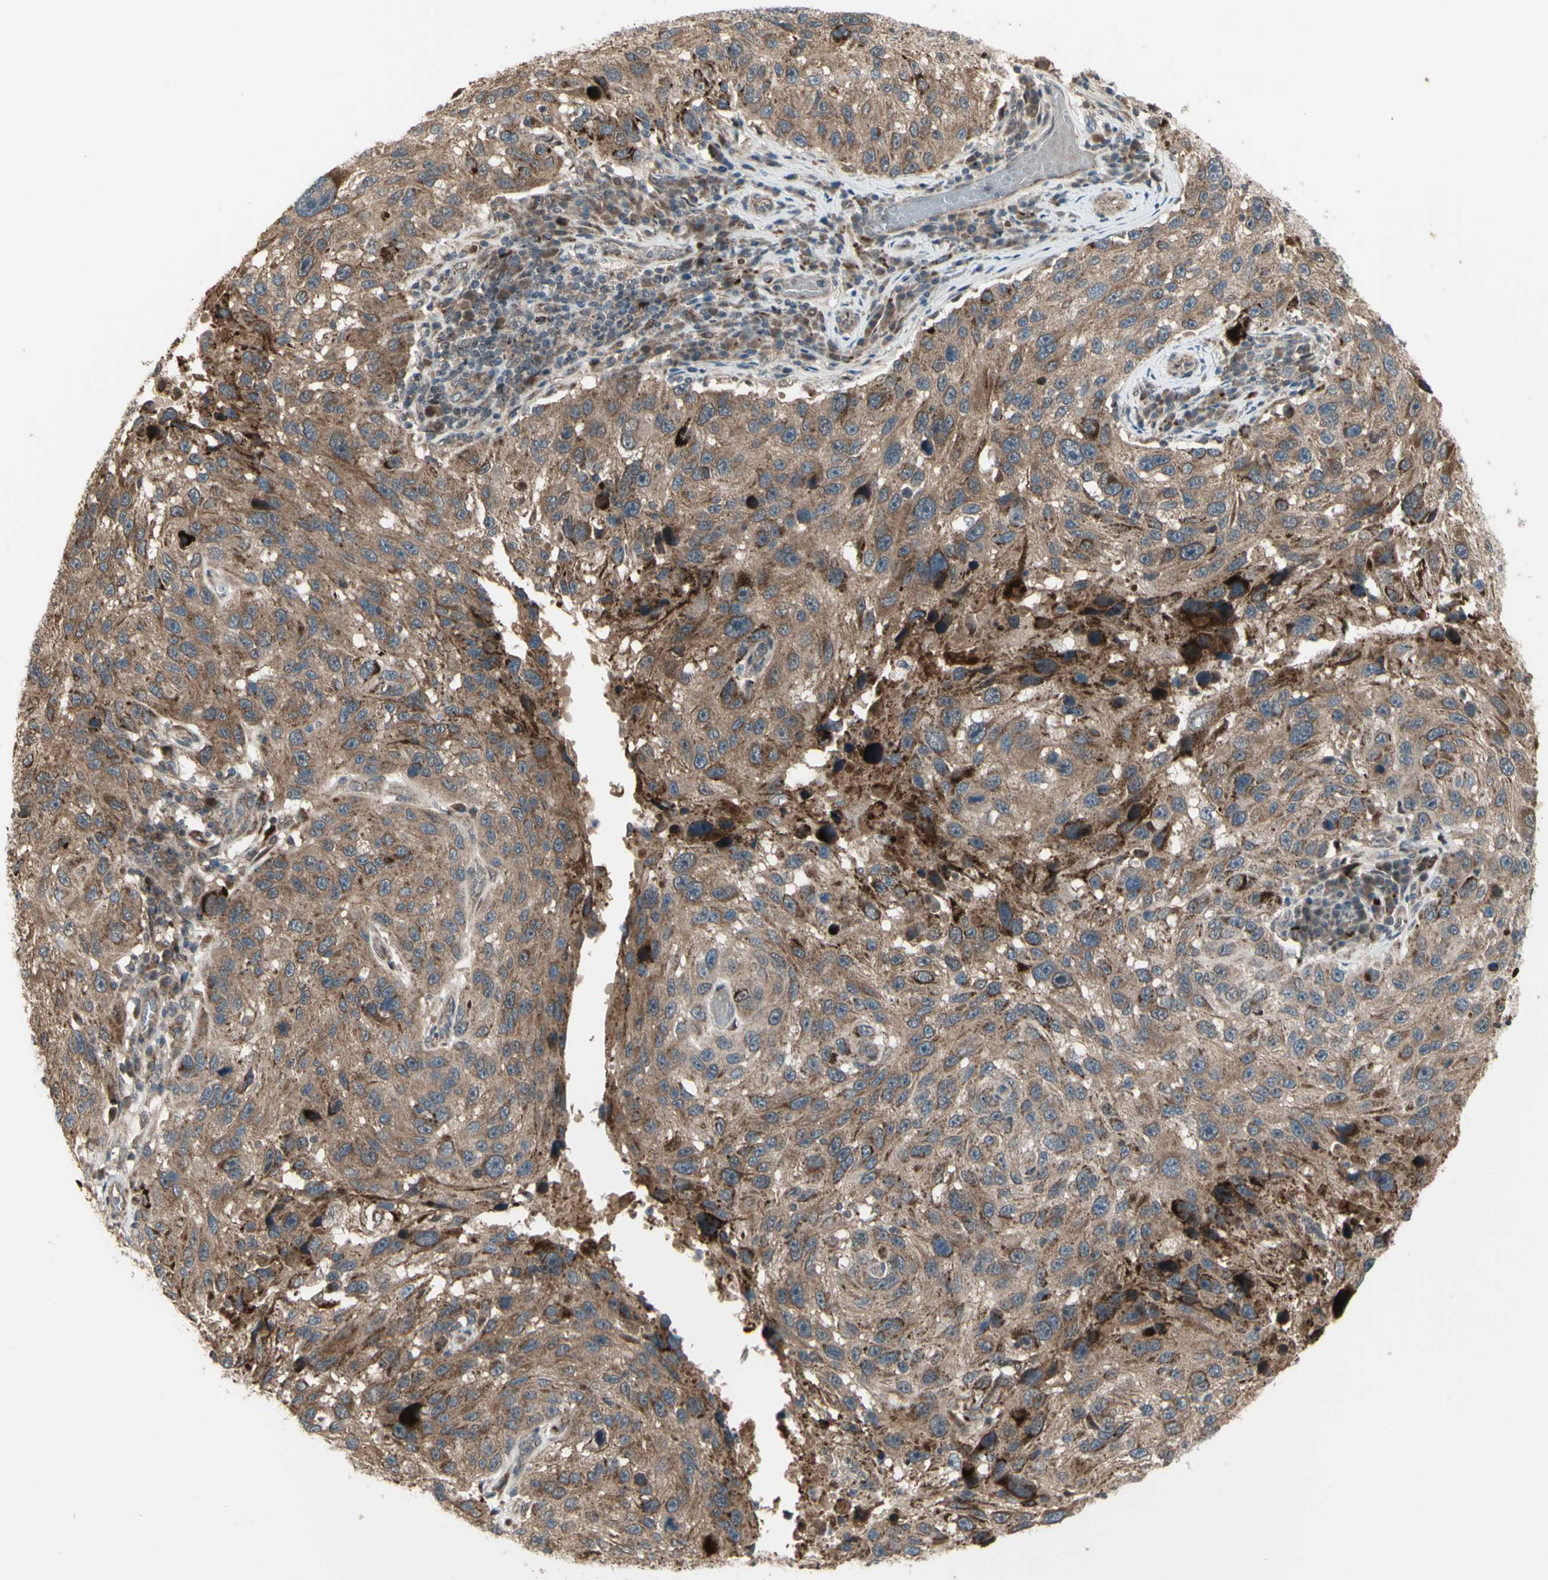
{"staining": {"intensity": "moderate", "quantity": ">75%", "location": "cytoplasmic/membranous"}, "tissue": "melanoma", "cell_type": "Tumor cells", "image_type": "cancer", "snomed": [{"axis": "morphology", "description": "Malignant melanoma, NOS"}, {"axis": "topography", "description": "Skin"}], "caption": "Protein staining exhibits moderate cytoplasmic/membranous expression in about >75% of tumor cells in melanoma. The staining was performed using DAB (3,3'-diaminobenzidine), with brown indicating positive protein expression. Nuclei are stained blue with hematoxylin.", "gene": "OSTM1", "patient": {"sex": "male", "age": 53}}